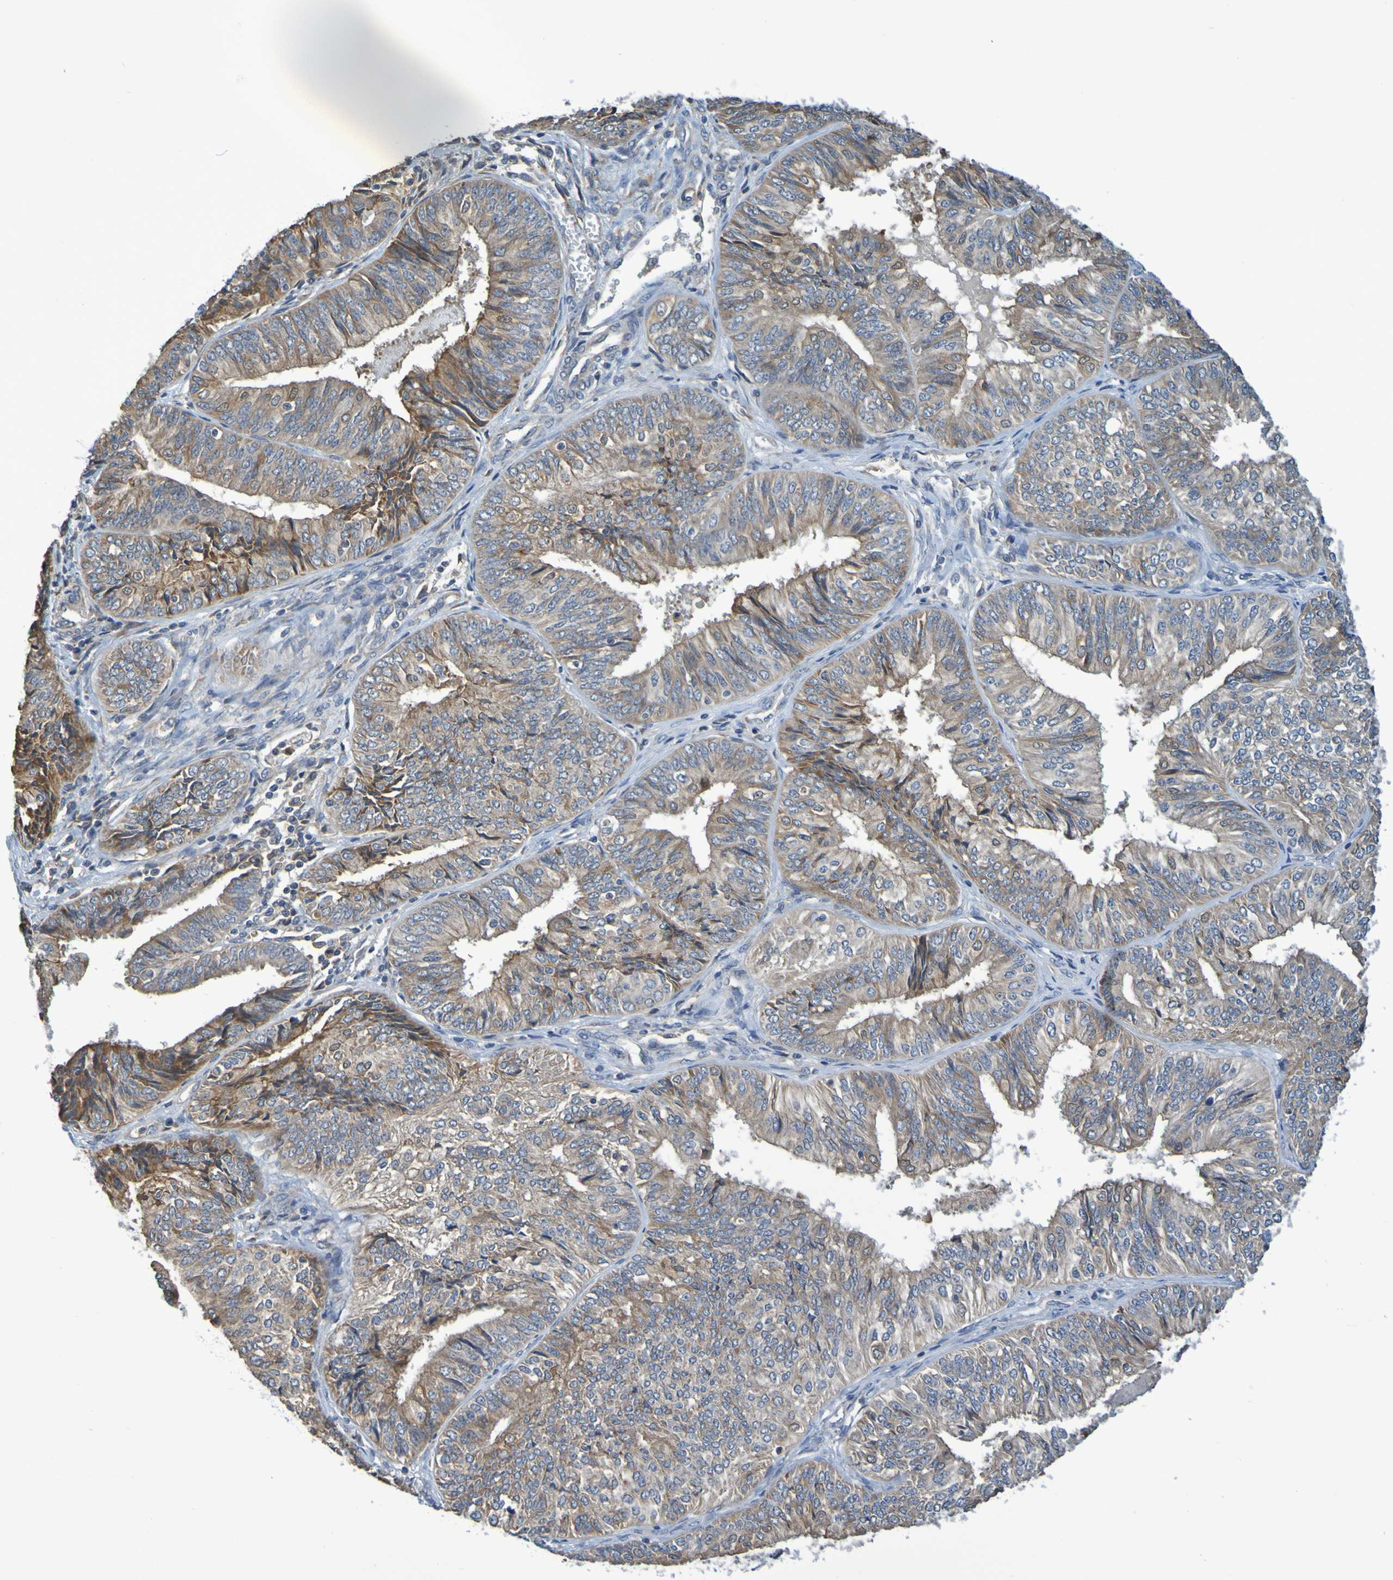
{"staining": {"intensity": "moderate", "quantity": "25%-75%", "location": "cytoplasmic/membranous"}, "tissue": "endometrial cancer", "cell_type": "Tumor cells", "image_type": "cancer", "snomed": [{"axis": "morphology", "description": "Adenocarcinoma, NOS"}, {"axis": "topography", "description": "Endometrium"}], "caption": "The image reveals staining of endometrial adenocarcinoma, revealing moderate cytoplasmic/membranous protein staining (brown color) within tumor cells.", "gene": "CLDN18", "patient": {"sex": "female", "age": 58}}